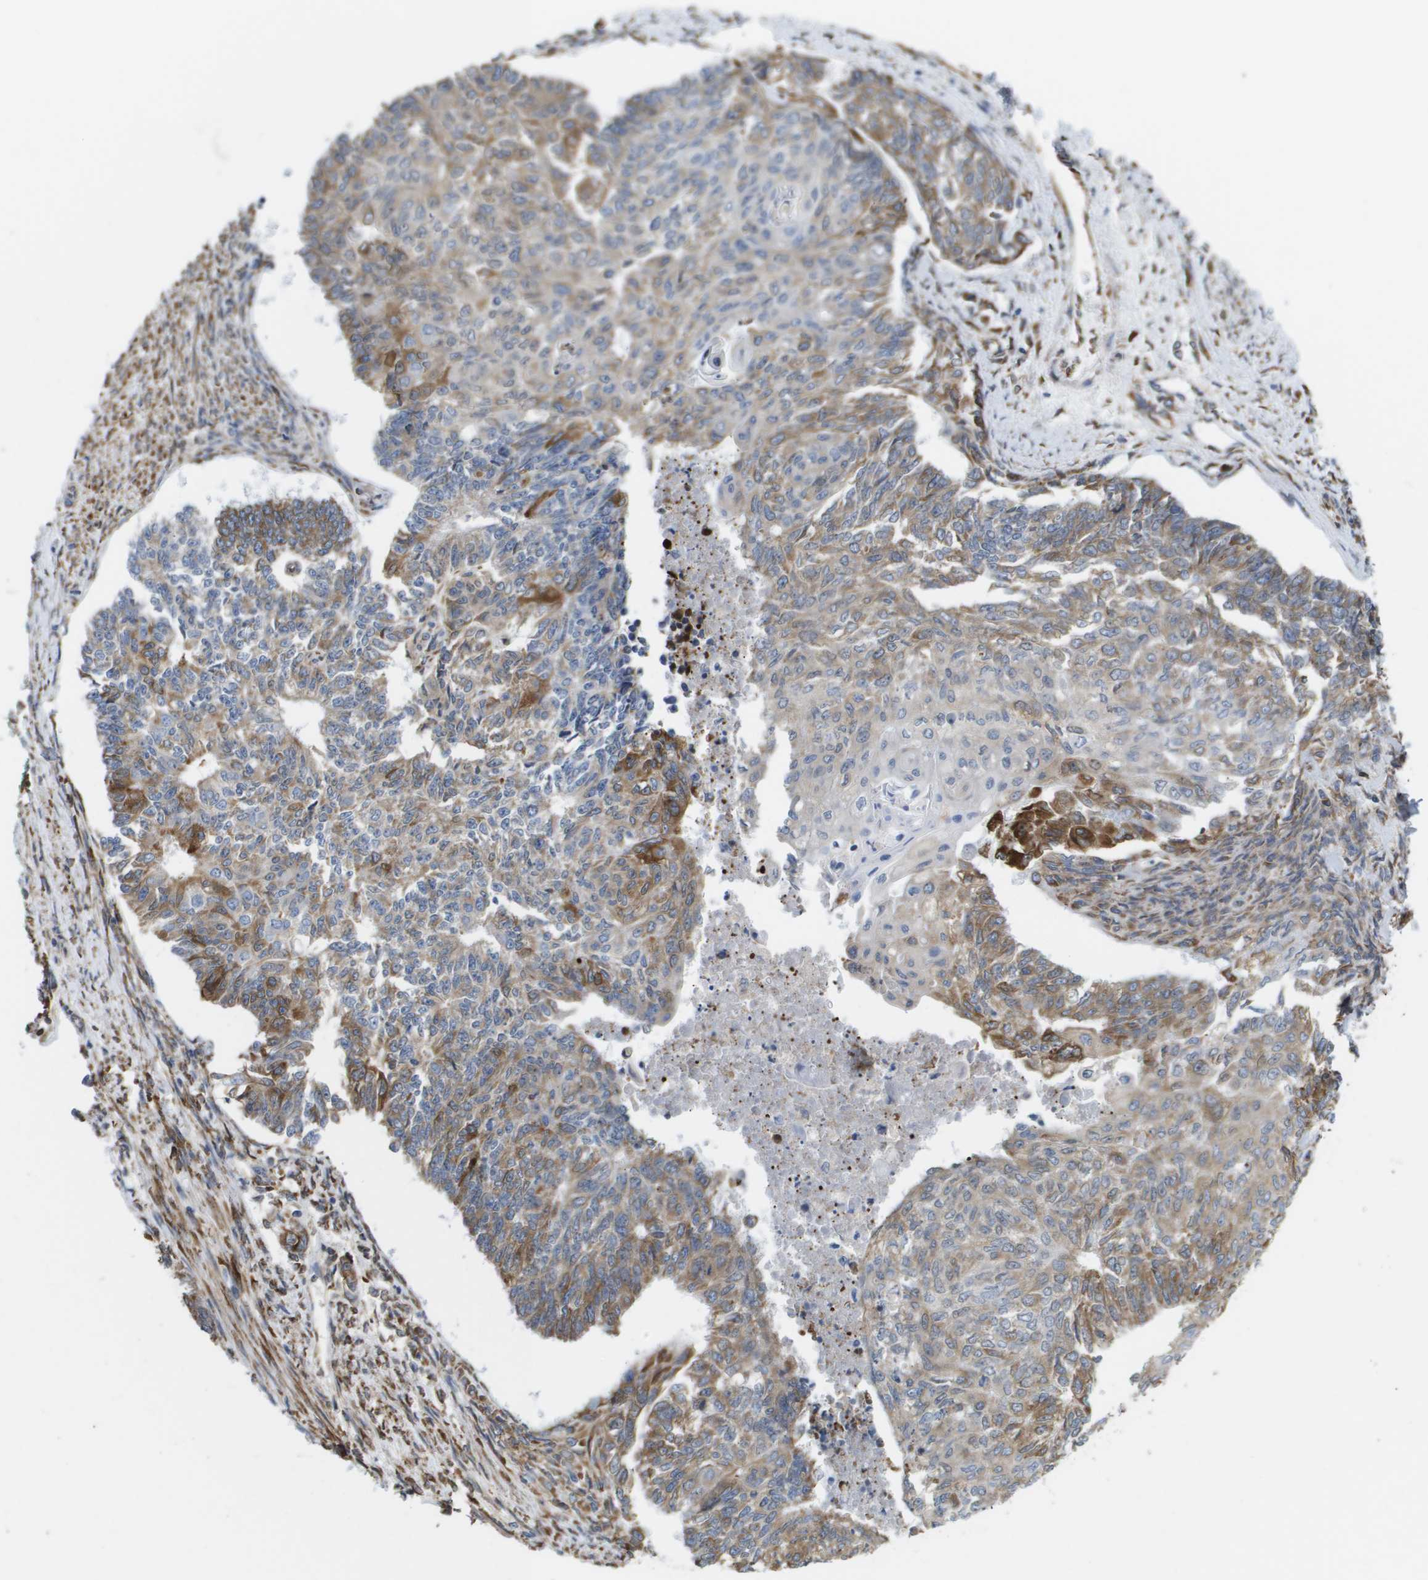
{"staining": {"intensity": "moderate", "quantity": ">75%", "location": "cytoplasmic/membranous"}, "tissue": "endometrial cancer", "cell_type": "Tumor cells", "image_type": "cancer", "snomed": [{"axis": "morphology", "description": "Adenocarcinoma, NOS"}, {"axis": "topography", "description": "Endometrium"}], "caption": "The immunohistochemical stain shows moderate cytoplasmic/membranous staining in tumor cells of adenocarcinoma (endometrial) tissue. The staining is performed using DAB brown chromogen to label protein expression. The nuclei are counter-stained blue using hematoxylin.", "gene": "ST3GAL2", "patient": {"sex": "female", "age": 32}}